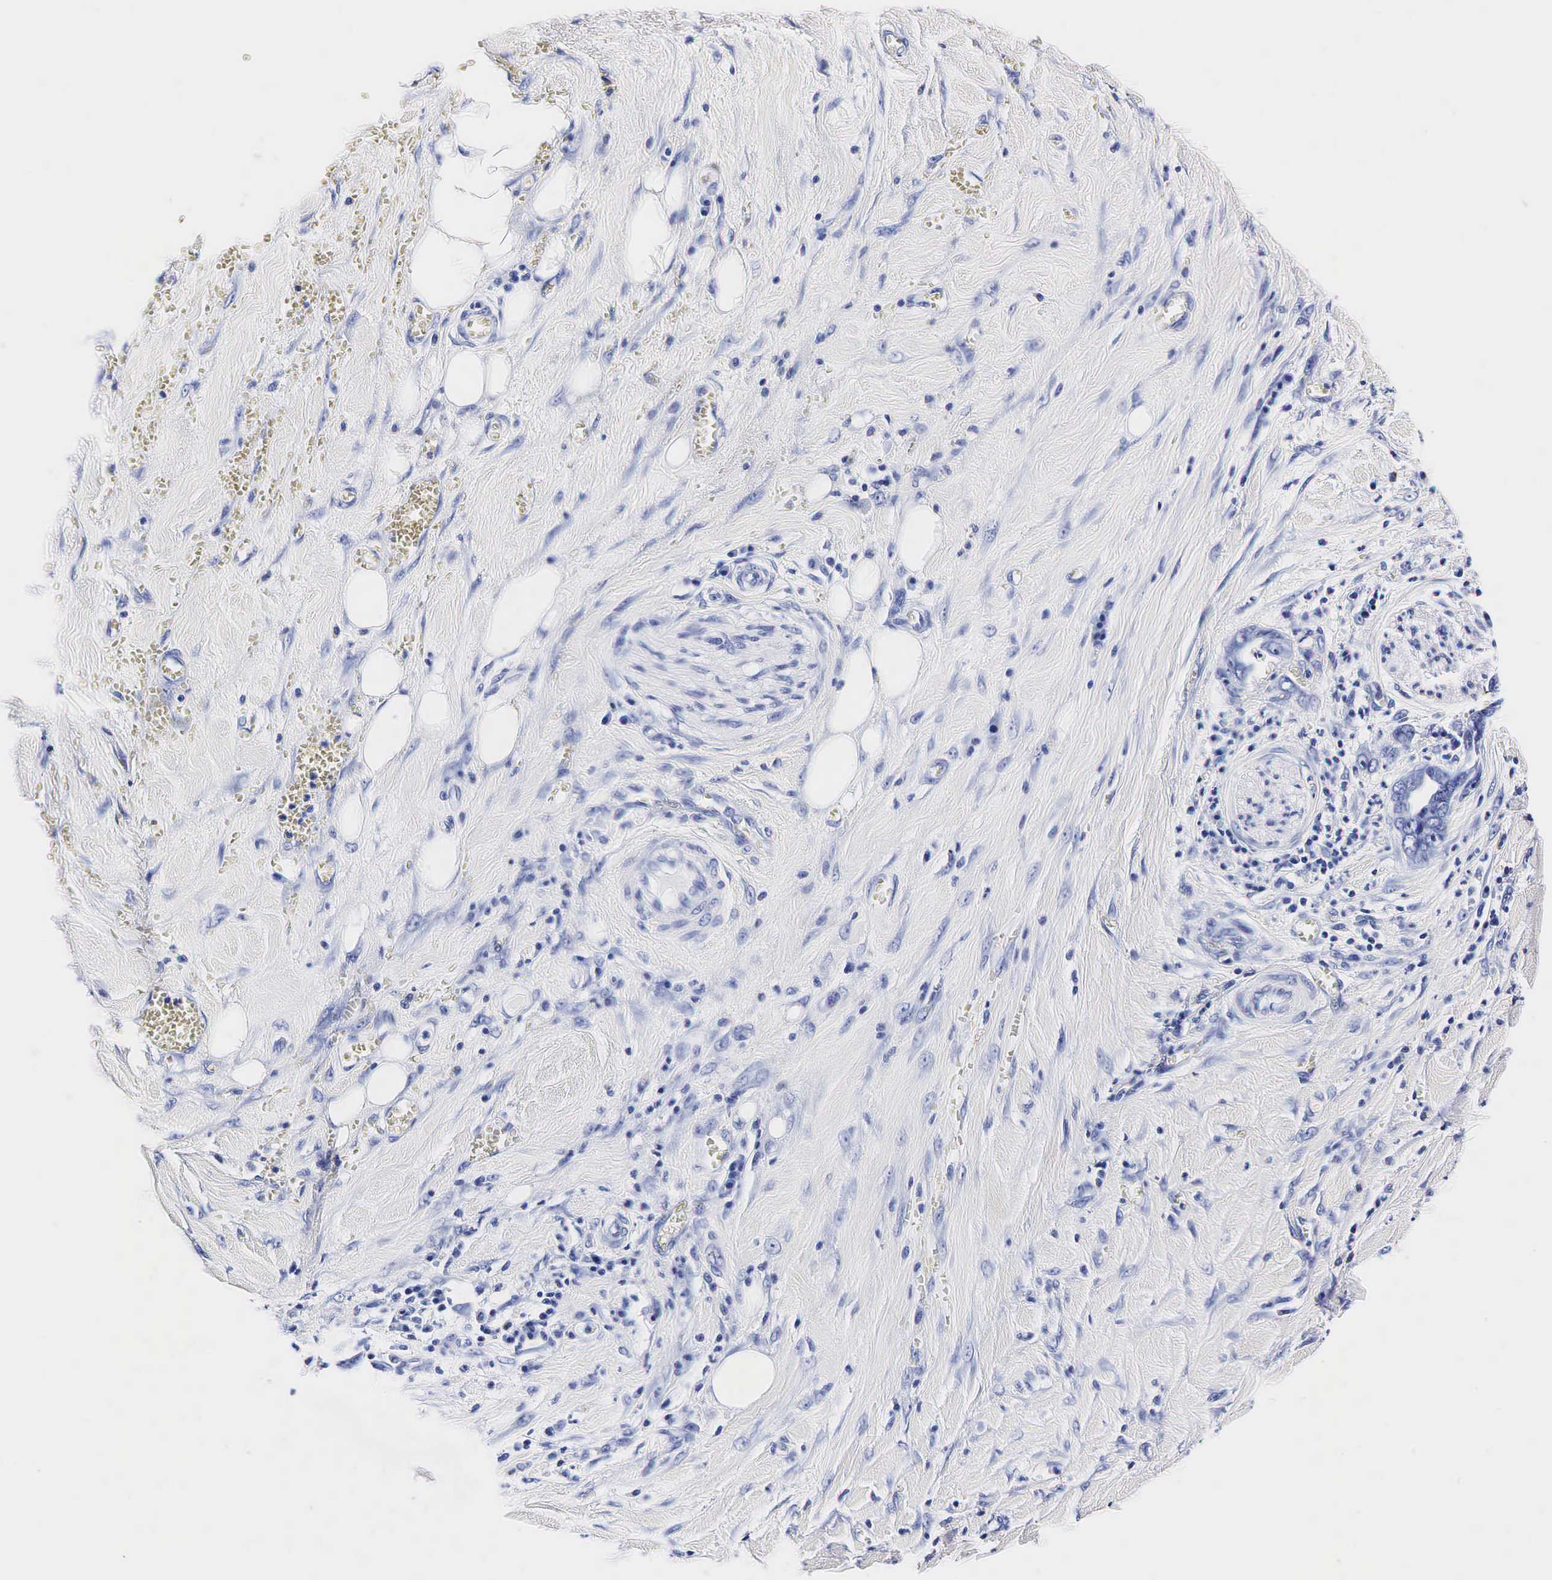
{"staining": {"intensity": "negative", "quantity": "none", "location": "none"}, "tissue": "pancreatic cancer", "cell_type": "Tumor cells", "image_type": "cancer", "snomed": [{"axis": "morphology", "description": "Adenocarcinoma, NOS"}, {"axis": "topography", "description": "Pancreas"}], "caption": "This is an immunohistochemistry (IHC) image of adenocarcinoma (pancreatic). There is no expression in tumor cells.", "gene": "TG", "patient": {"sex": "male", "age": 69}}